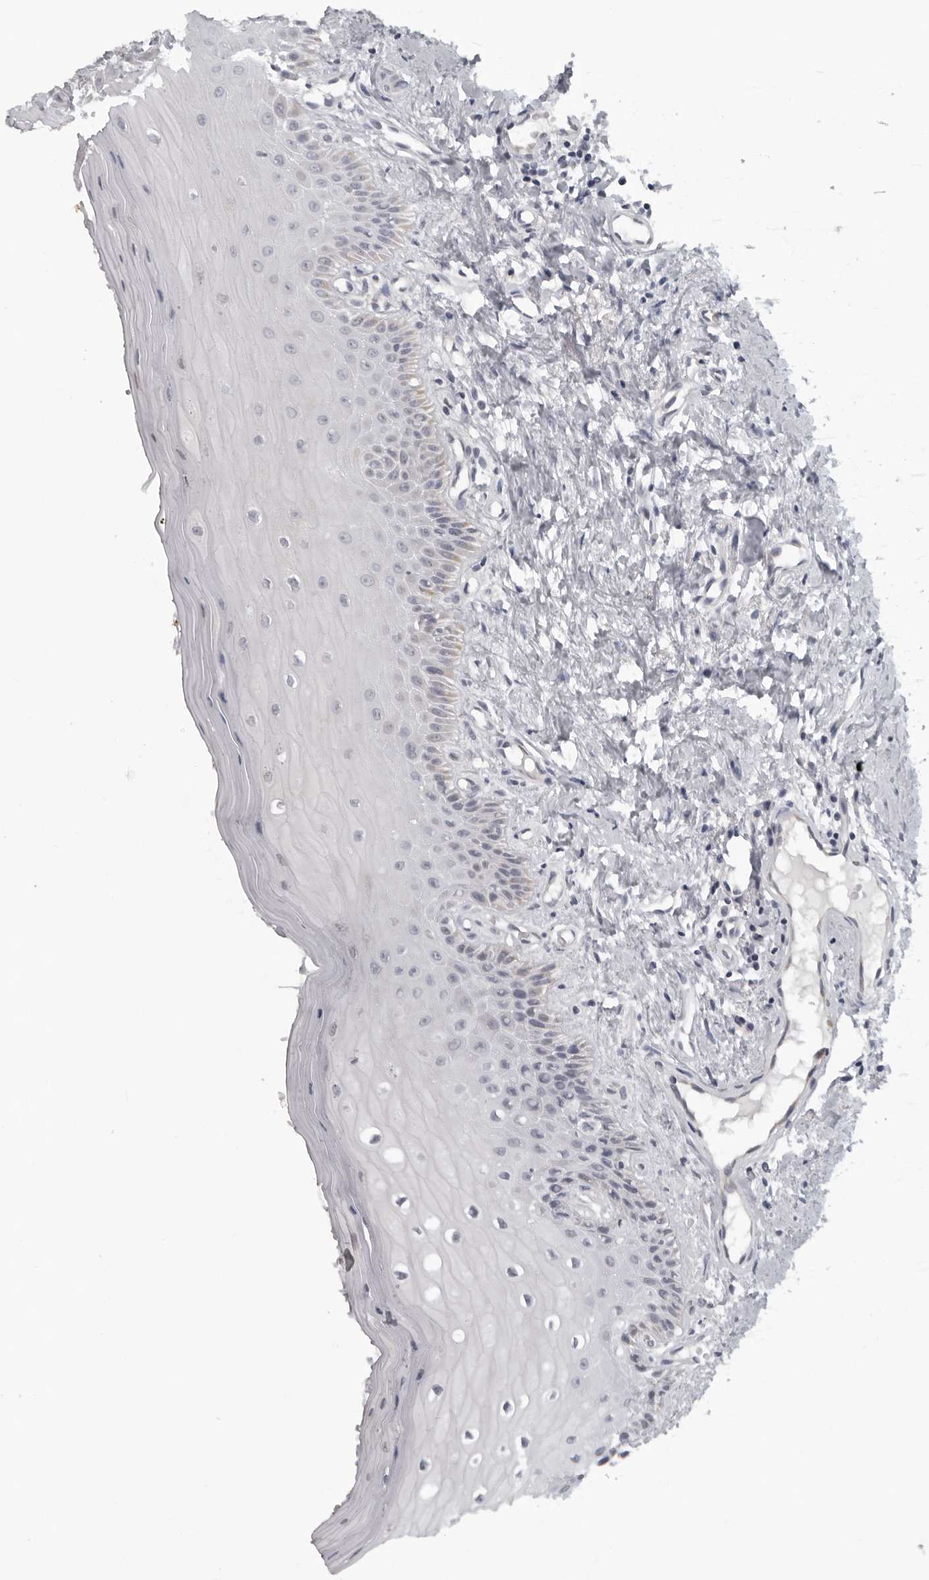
{"staining": {"intensity": "negative", "quantity": "none", "location": "none"}, "tissue": "oral mucosa", "cell_type": "Squamous epithelial cells", "image_type": "normal", "snomed": [{"axis": "morphology", "description": "Normal tissue, NOS"}, {"axis": "topography", "description": "Oral tissue"}], "caption": "Immunohistochemistry (IHC) of unremarkable oral mucosa reveals no staining in squamous epithelial cells. (Stains: DAB immunohistochemistry with hematoxylin counter stain, Microscopy: brightfield microscopy at high magnification).", "gene": "OPLAH", "patient": {"sex": "male", "age": 66}}